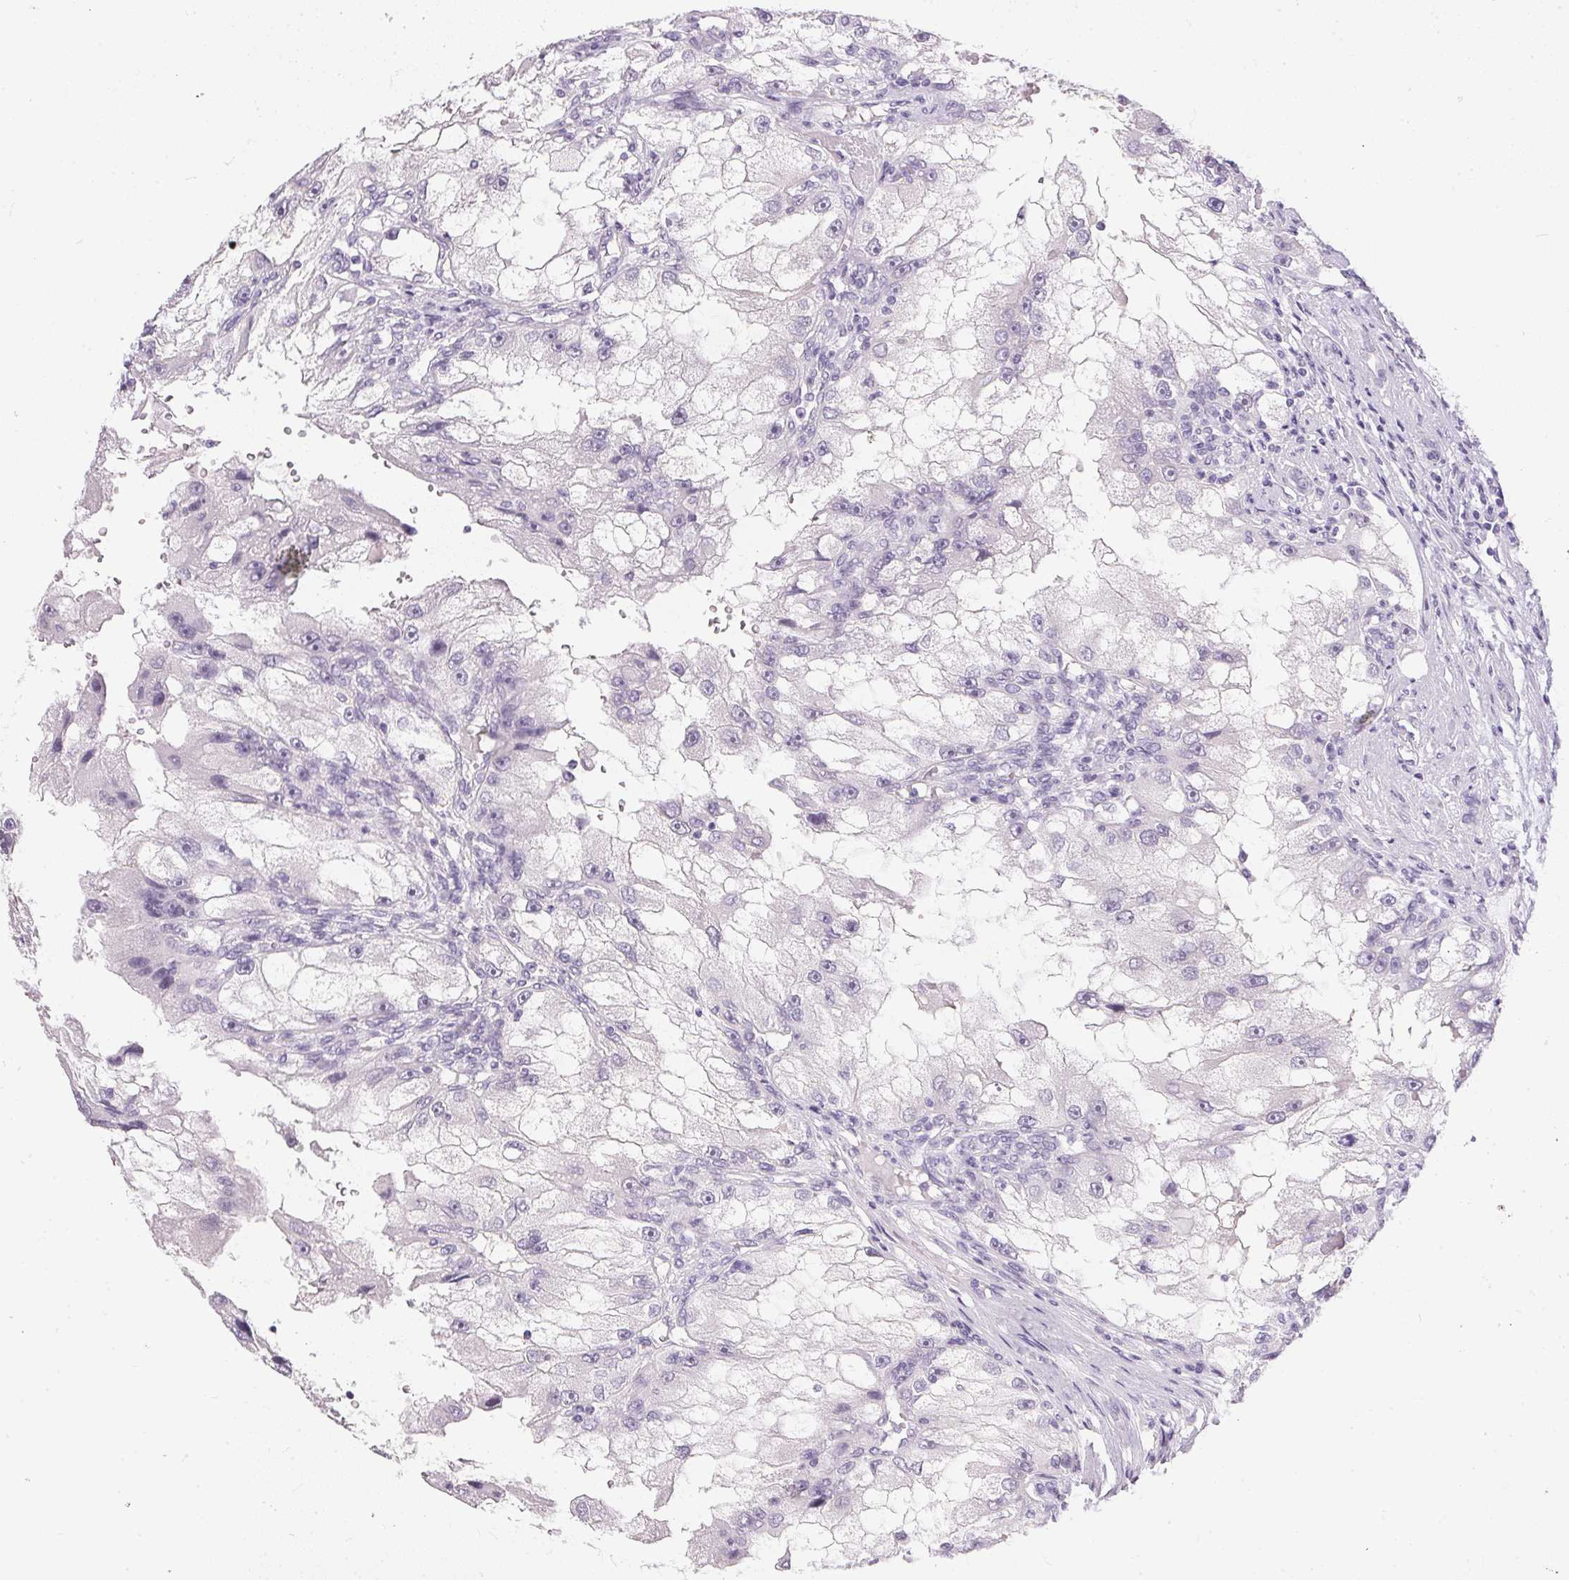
{"staining": {"intensity": "negative", "quantity": "none", "location": "none"}, "tissue": "renal cancer", "cell_type": "Tumor cells", "image_type": "cancer", "snomed": [{"axis": "morphology", "description": "Adenocarcinoma, NOS"}, {"axis": "topography", "description": "Kidney"}], "caption": "Adenocarcinoma (renal) was stained to show a protein in brown. There is no significant expression in tumor cells. (DAB (3,3'-diaminobenzidine) immunohistochemistry (IHC) with hematoxylin counter stain).", "gene": "GBP6", "patient": {"sex": "male", "age": 63}}